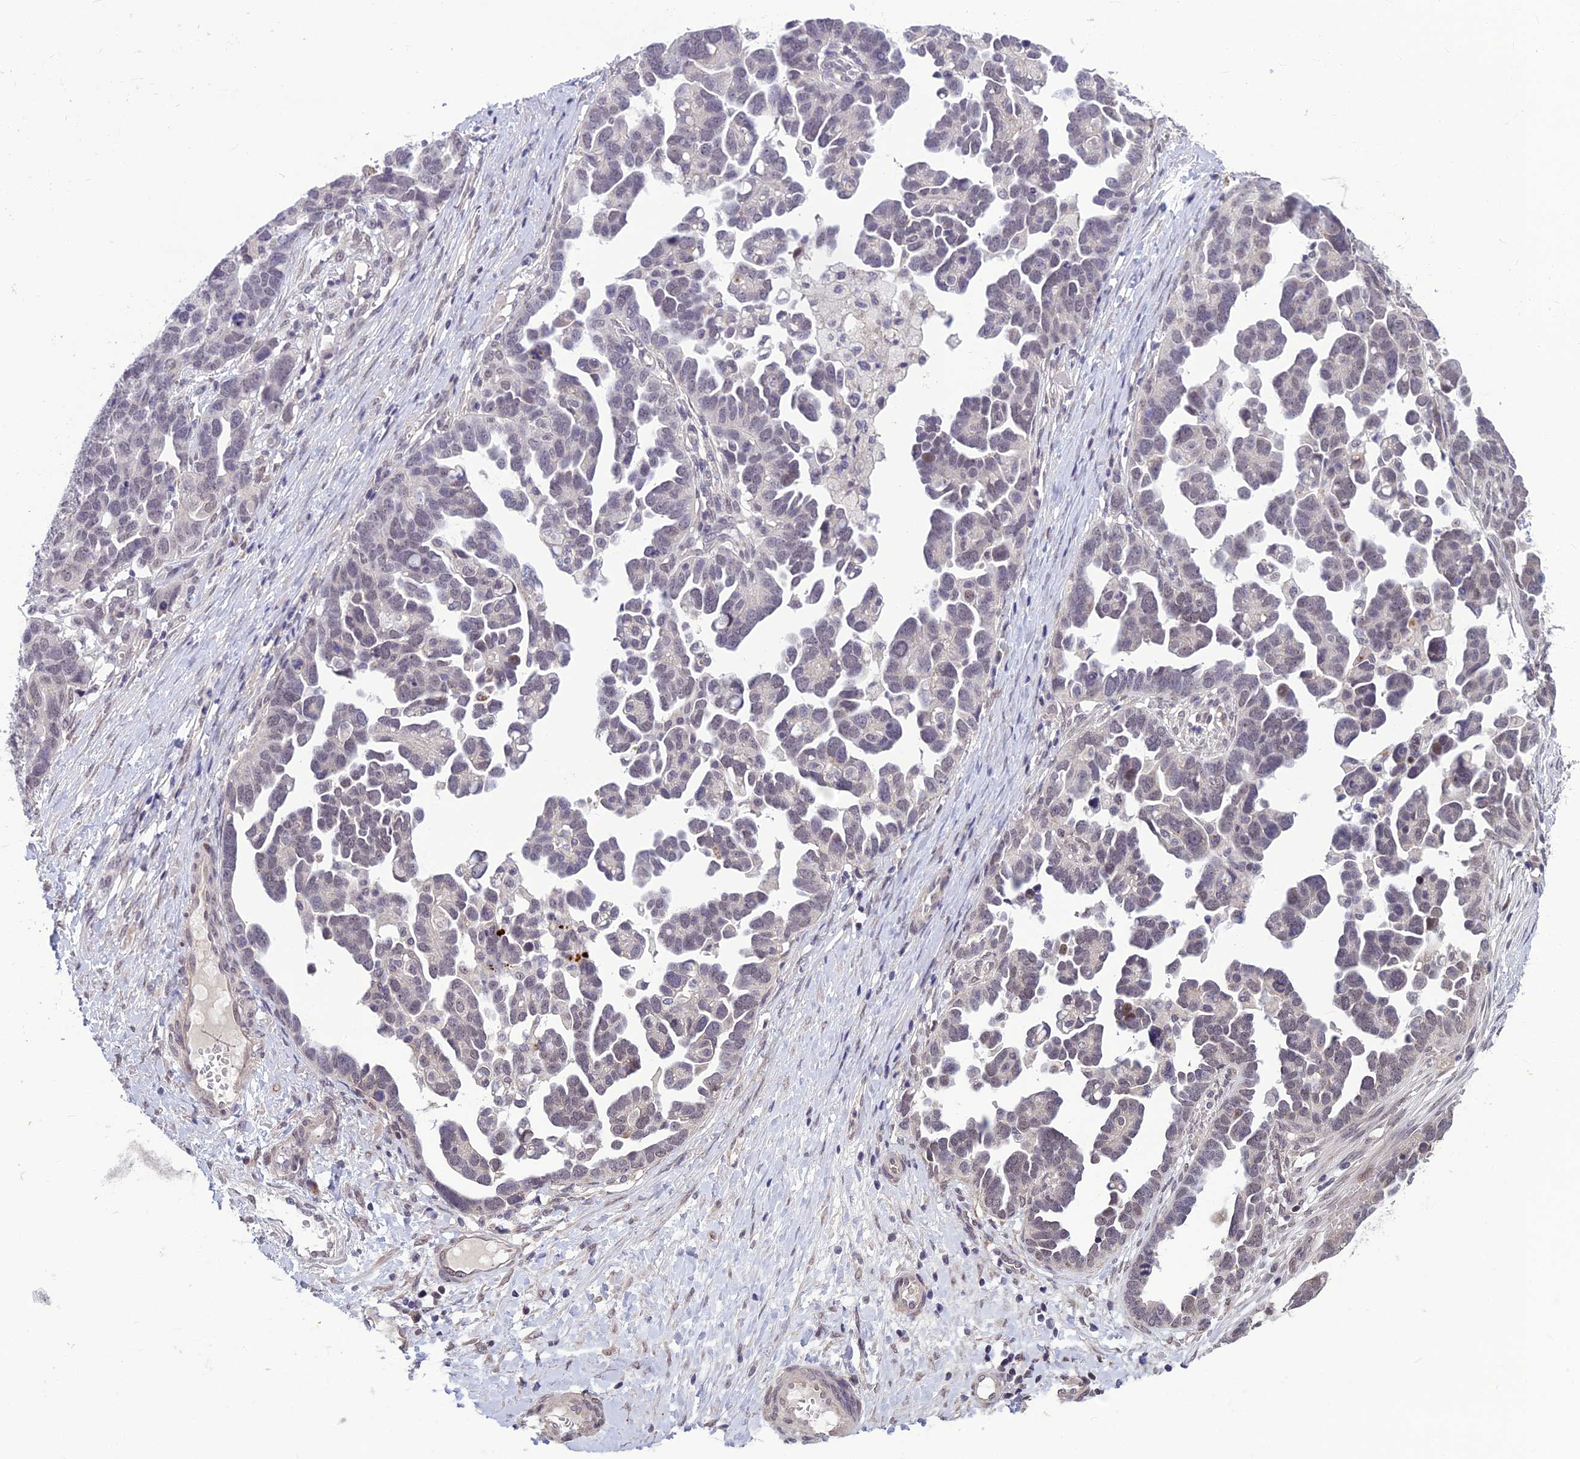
{"staining": {"intensity": "negative", "quantity": "none", "location": "none"}, "tissue": "ovarian cancer", "cell_type": "Tumor cells", "image_type": "cancer", "snomed": [{"axis": "morphology", "description": "Cystadenocarcinoma, serous, NOS"}, {"axis": "topography", "description": "Ovary"}], "caption": "Immunohistochemistry (IHC) image of neoplastic tissue: human ovarian cancer stained with DAB (3,3'-diaminobenzidine) exhibits no significant protein staining in tumor cells. (DAB immunohistochemistry (IHC) with hematoxylin counter stain).", "gene": "FBRS", "patient": {"sex": "female", "age": 54}}